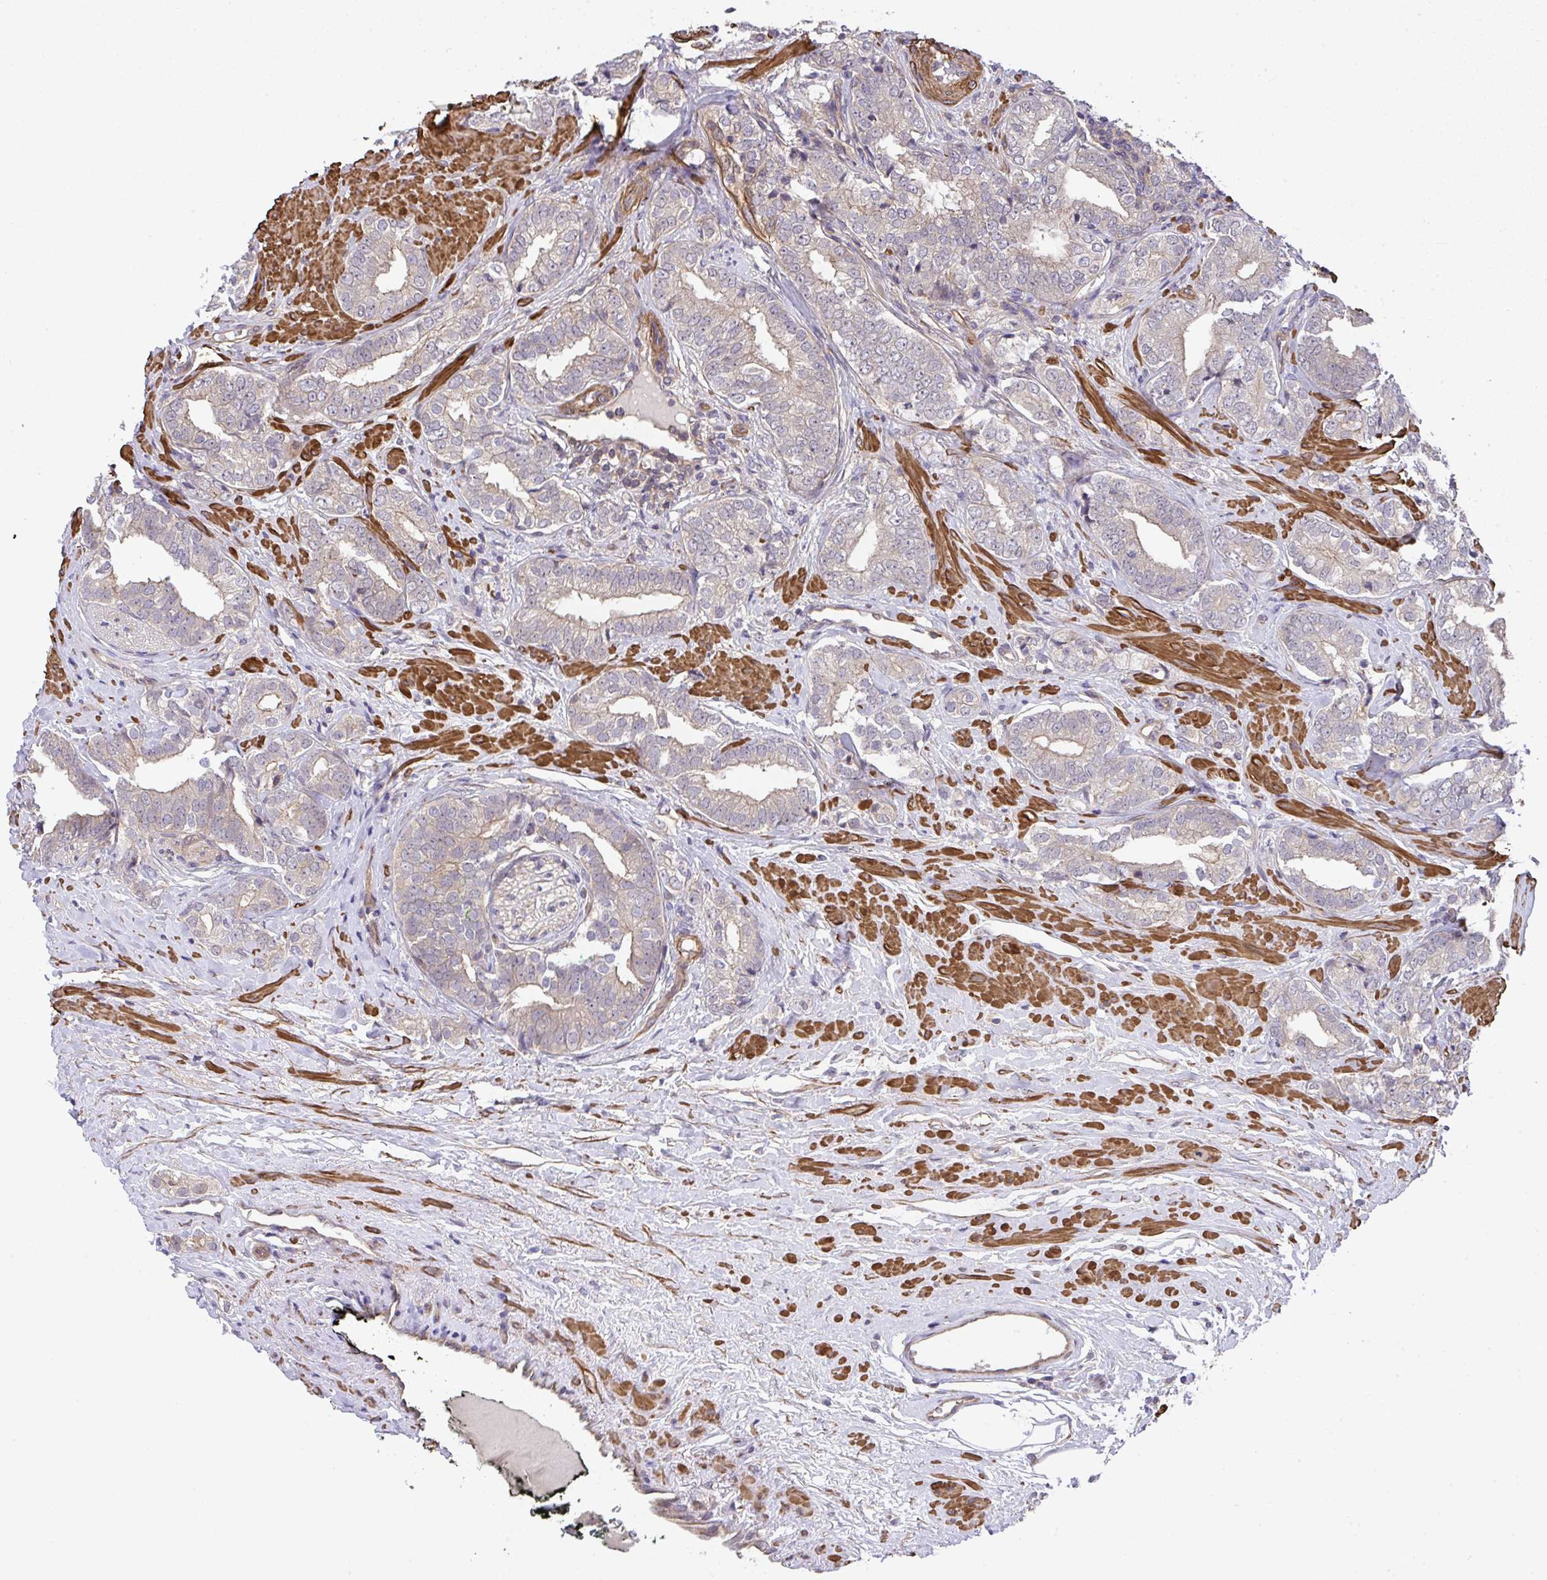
{"staining": {"intensity": "negative", "quantity": "none", "location": "none"}, "tissue": "prostate cancer", "cell_type": "Tumor cells", "image_type": "cancer", "snomed": [{"axis": "morphology", "description": "Adenocarcinoma, High grade"}, {"axis": "topography", "description": "Prostate"}], "caption": "A high-resolution histopathology image shows immunohistochemistry staining of prostate cancer (adenocarcinoma (high-grade)), which exhibits no significant expression in tumor cells.", "gene": "ZNF696", "patient": {"sex": "male", "age": 72}}